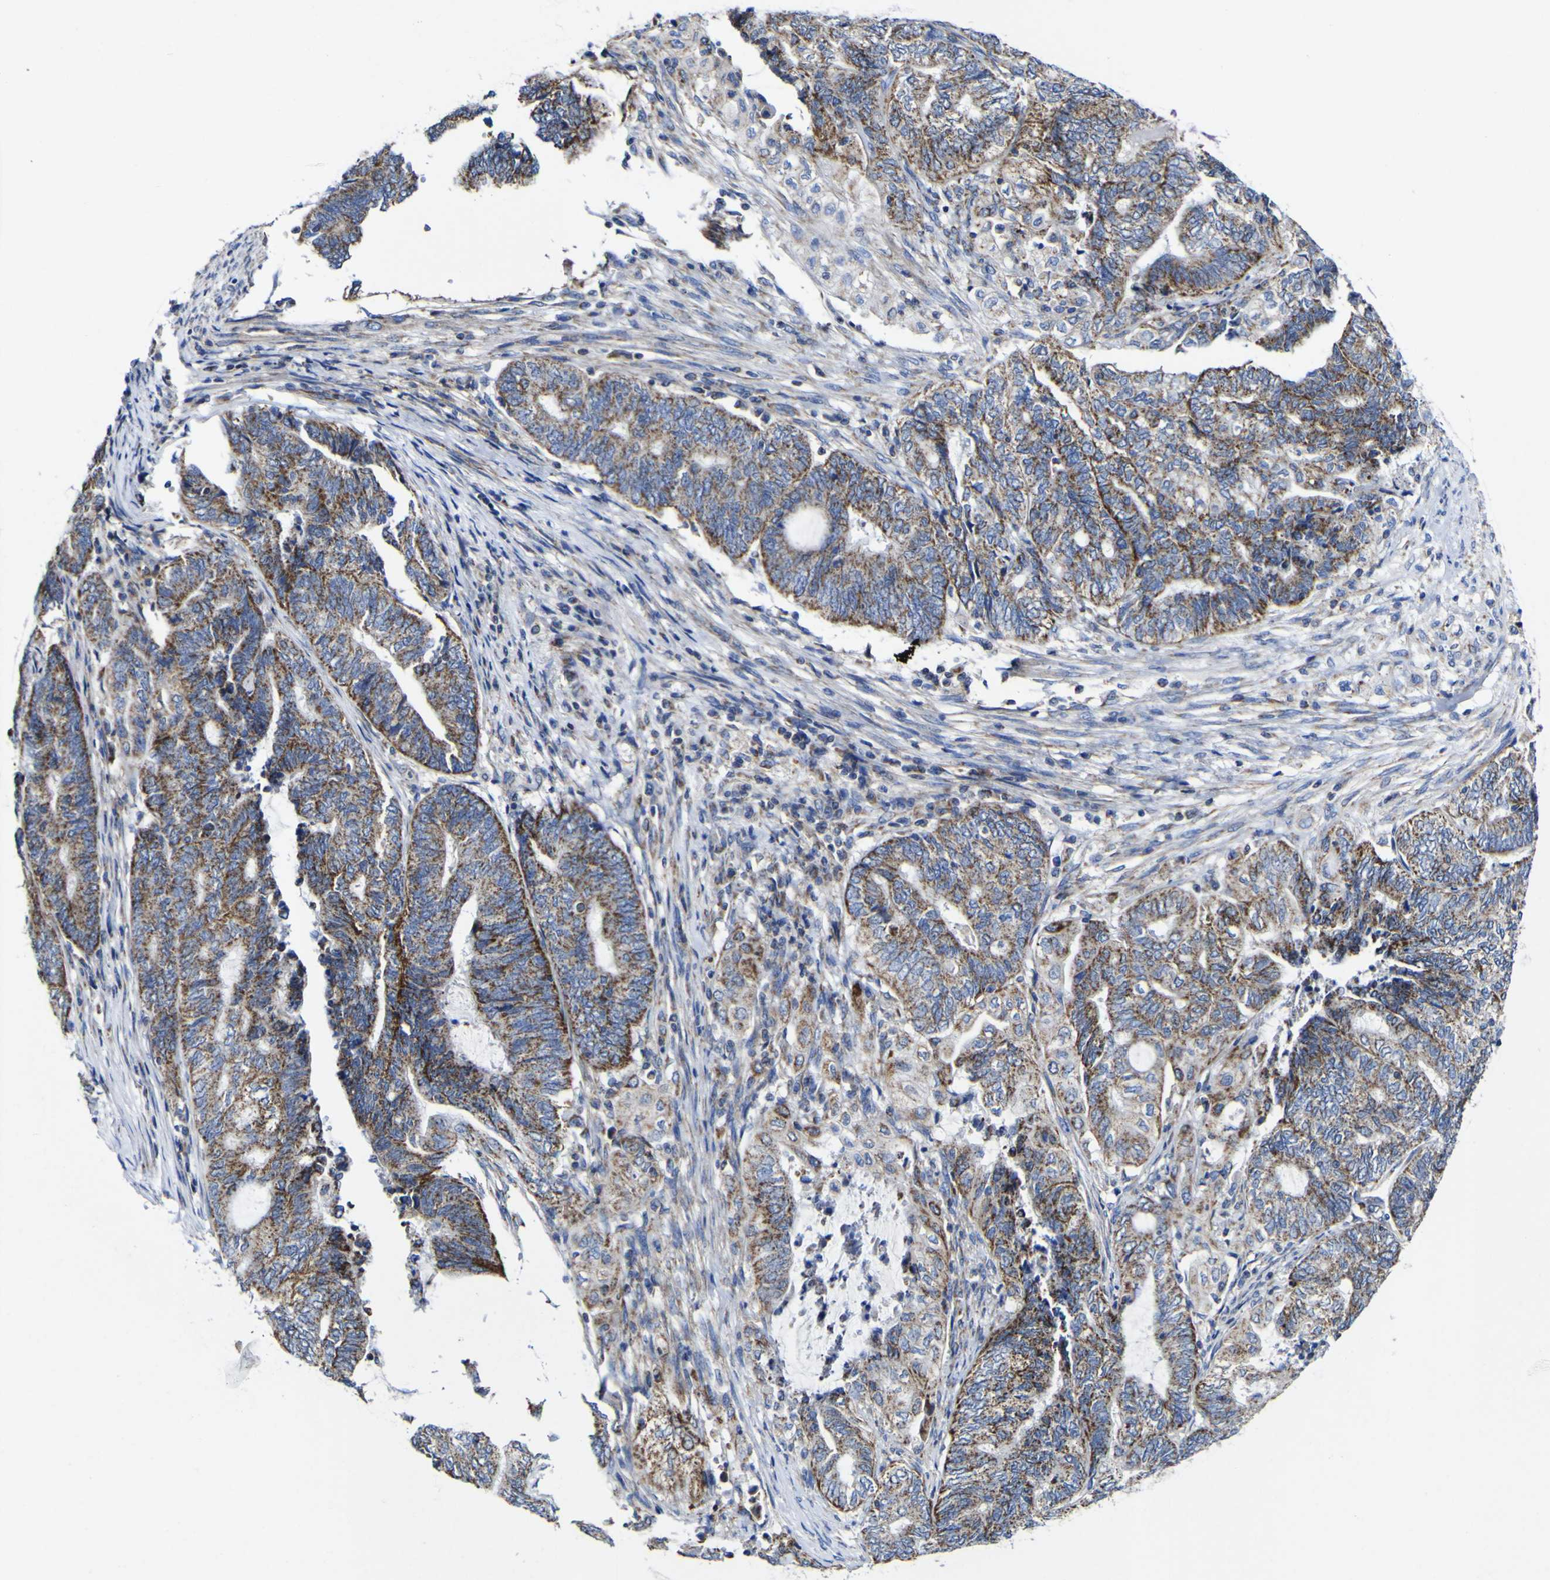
{"staining": {"intensity": "moderate", "quantity": ">75%", "location": "cytoplasmic/membranous"}, "tissue": "endometrial cancer", "cell_type": "Tumor cells", "image_type": "cancer", "snomed": [{"axis": "morphology", "description": "Adenocarcinoma, NOS"}, {"axis": "topography", "description": "Uterus"}, {"axis": "topography", "description": "Endometrium"}], "caption": "Endometrial cancer (adenocarcinoma) was stained to show a protein in brown. There is medium levels of moderate cytoplasmic/membranous expression in approximately >75% of tumor cells.", "gene": "CCDC90B", "patient": {"sex": "female", "age": 70}}